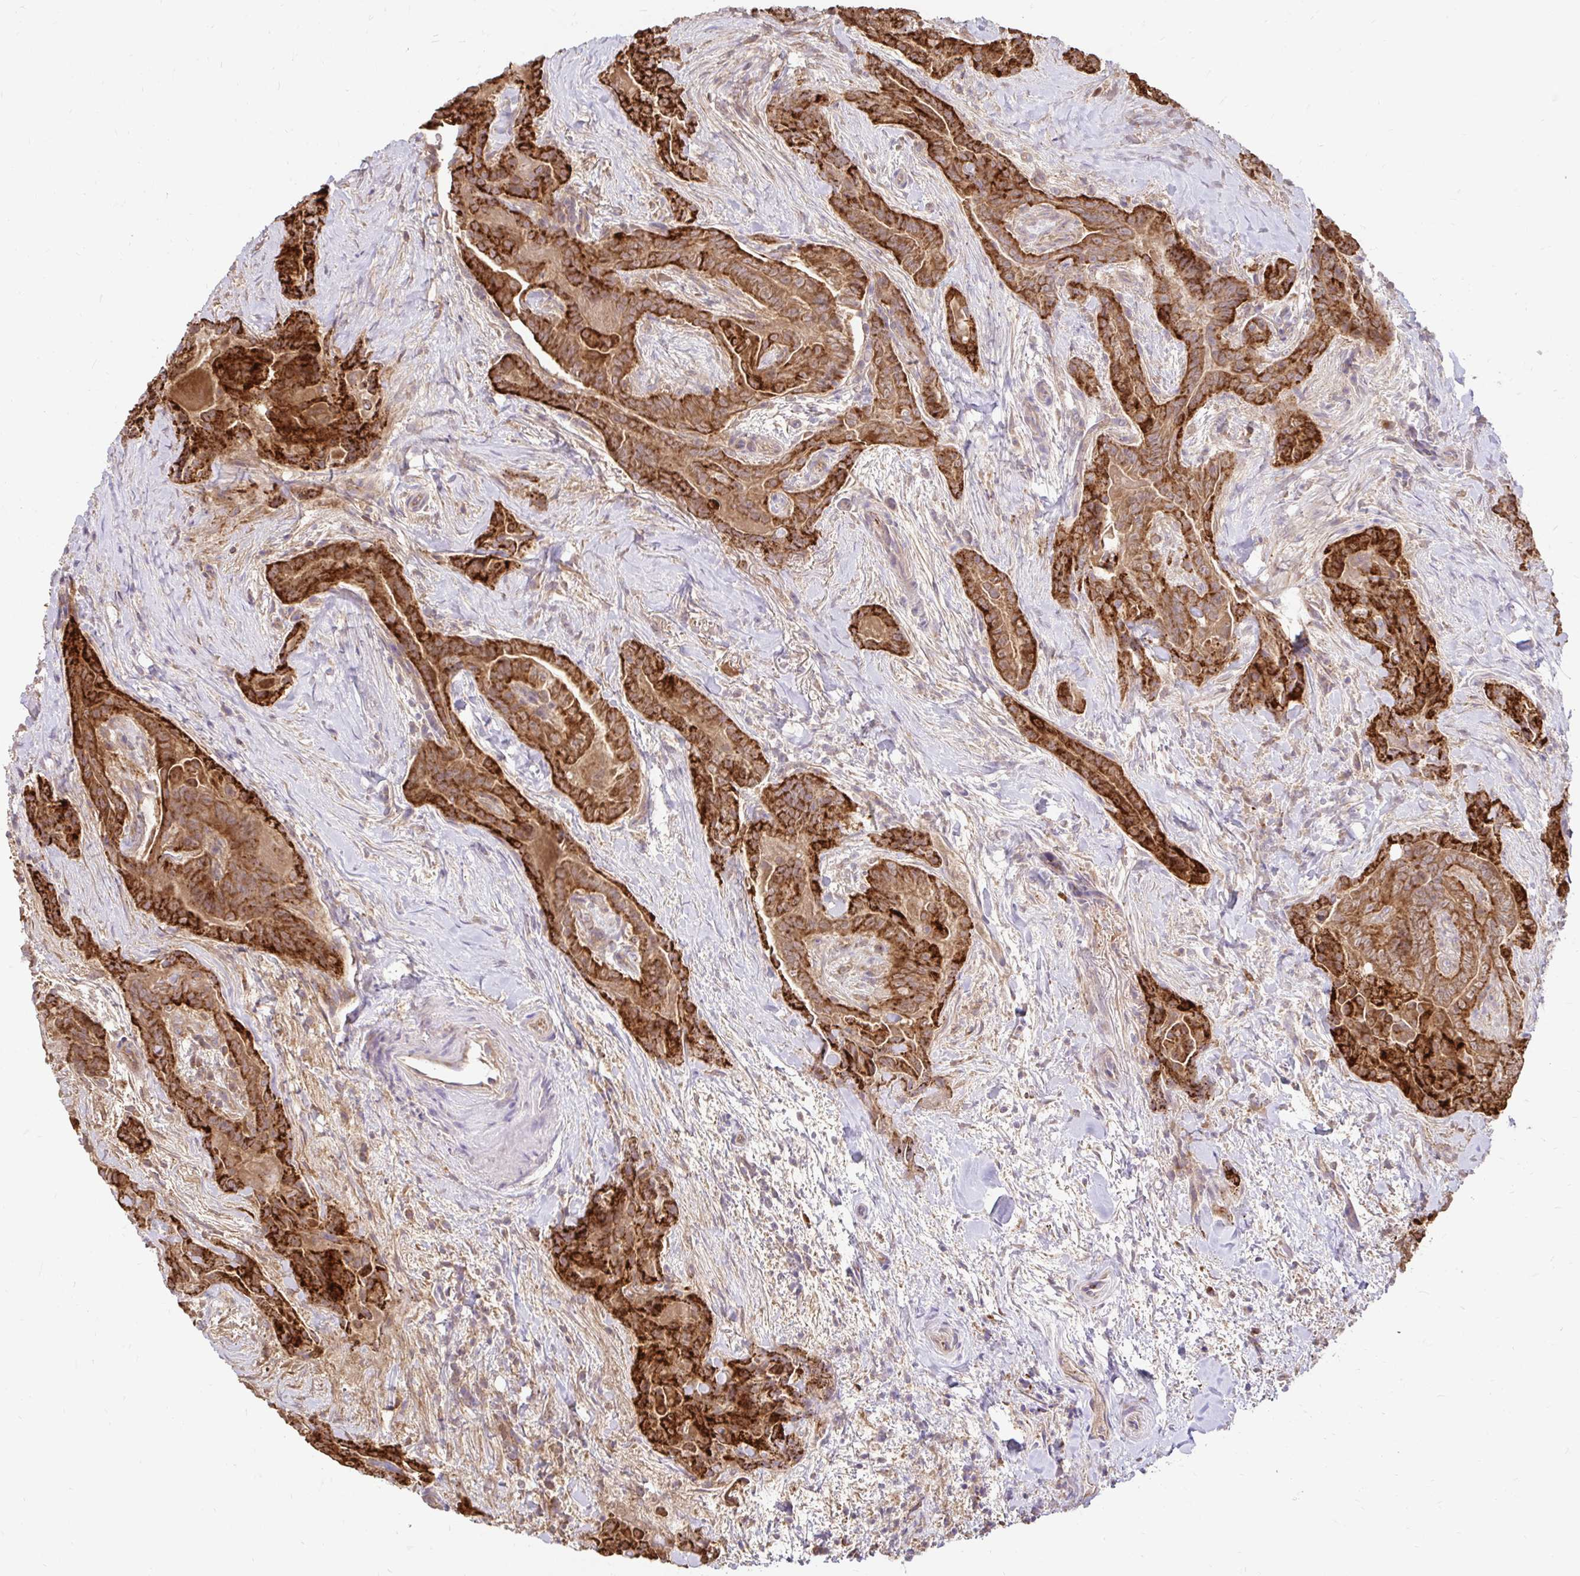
{"staining": {"intensity": "strong", "quantity": ">75%", "location": "cytoplasmic/membranous"}, "tissue": "thyroid cancer", "cell_type": "Tumor cells", "image_type": "cancer", "snomed": [{"axis": "morphology", "description": "Papillary adenocarcinoma, NOS"}, {"axis": "topography", "description": "Thyroid gland"}], "caption": "A photomicrograph of thyroid cancer (papillary adenocarcinoma) stained for a protein reveals strong cytoplasmic/membranous brown staining in tumor cells.", "gene": "FUCA1", "patient": {"sex": "female", "age": 61}}